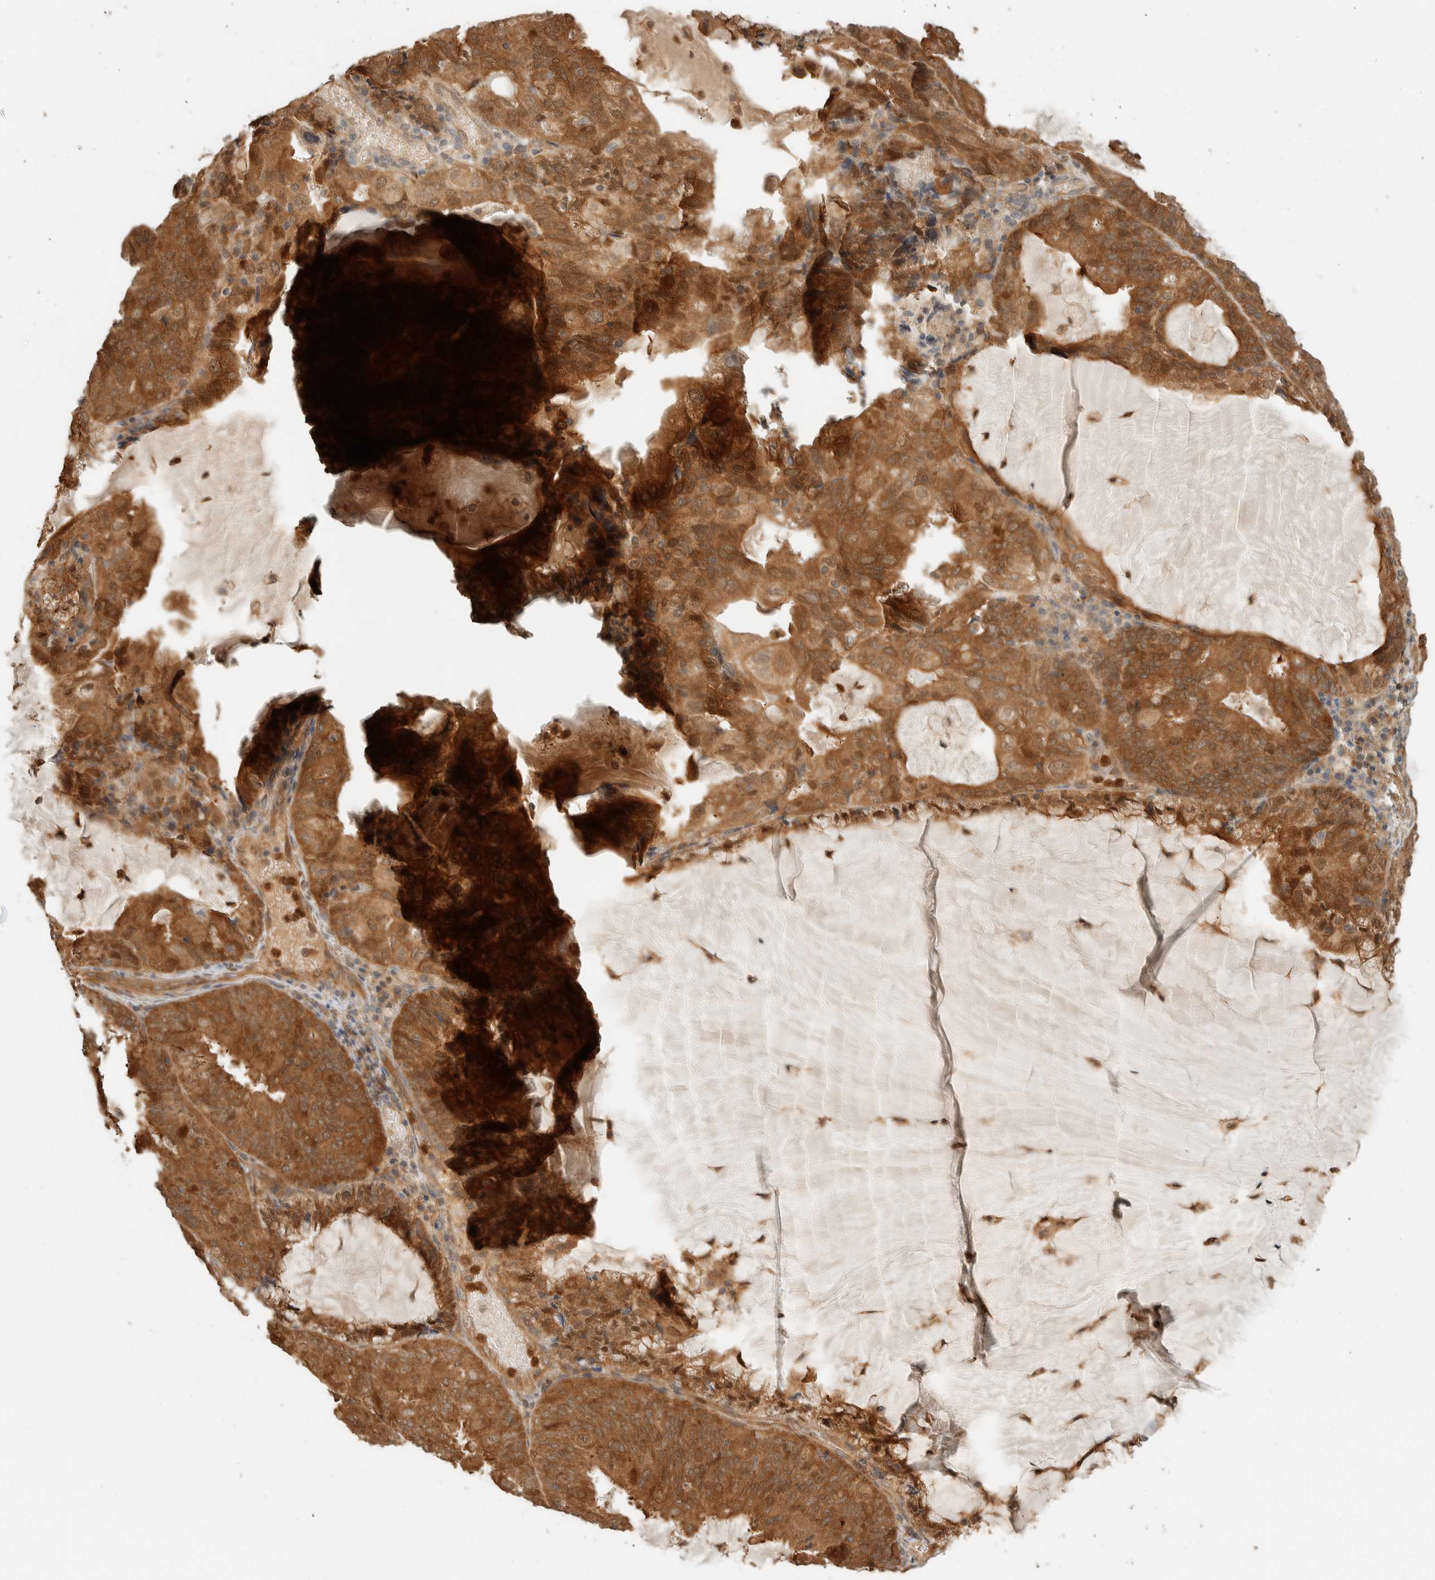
{"staining": {"intensity": "moderate", "quantity": ">75%", "location": "cytoplasmic/membranous"}, "tissue": "endometrial cancer", "cell_type": "Tumor cells", "image_type": "cancer", "snomed": [{"axis": "morphology", "description": "Adenocarcinoma, NOS"}, {"axis": "topography", "description": "Endometrium"}], "caption": "DAB (3,3'-diaminobenzidine) immunohistochemical staining of human endometrial cancer exhibits moderate cytoplasmic/membranous protein positivity in about >75% of tumor cells. Nuclei are stained in blue.", "gene": "ADSS2", "patient": {"sex": "female", "age": 81}}